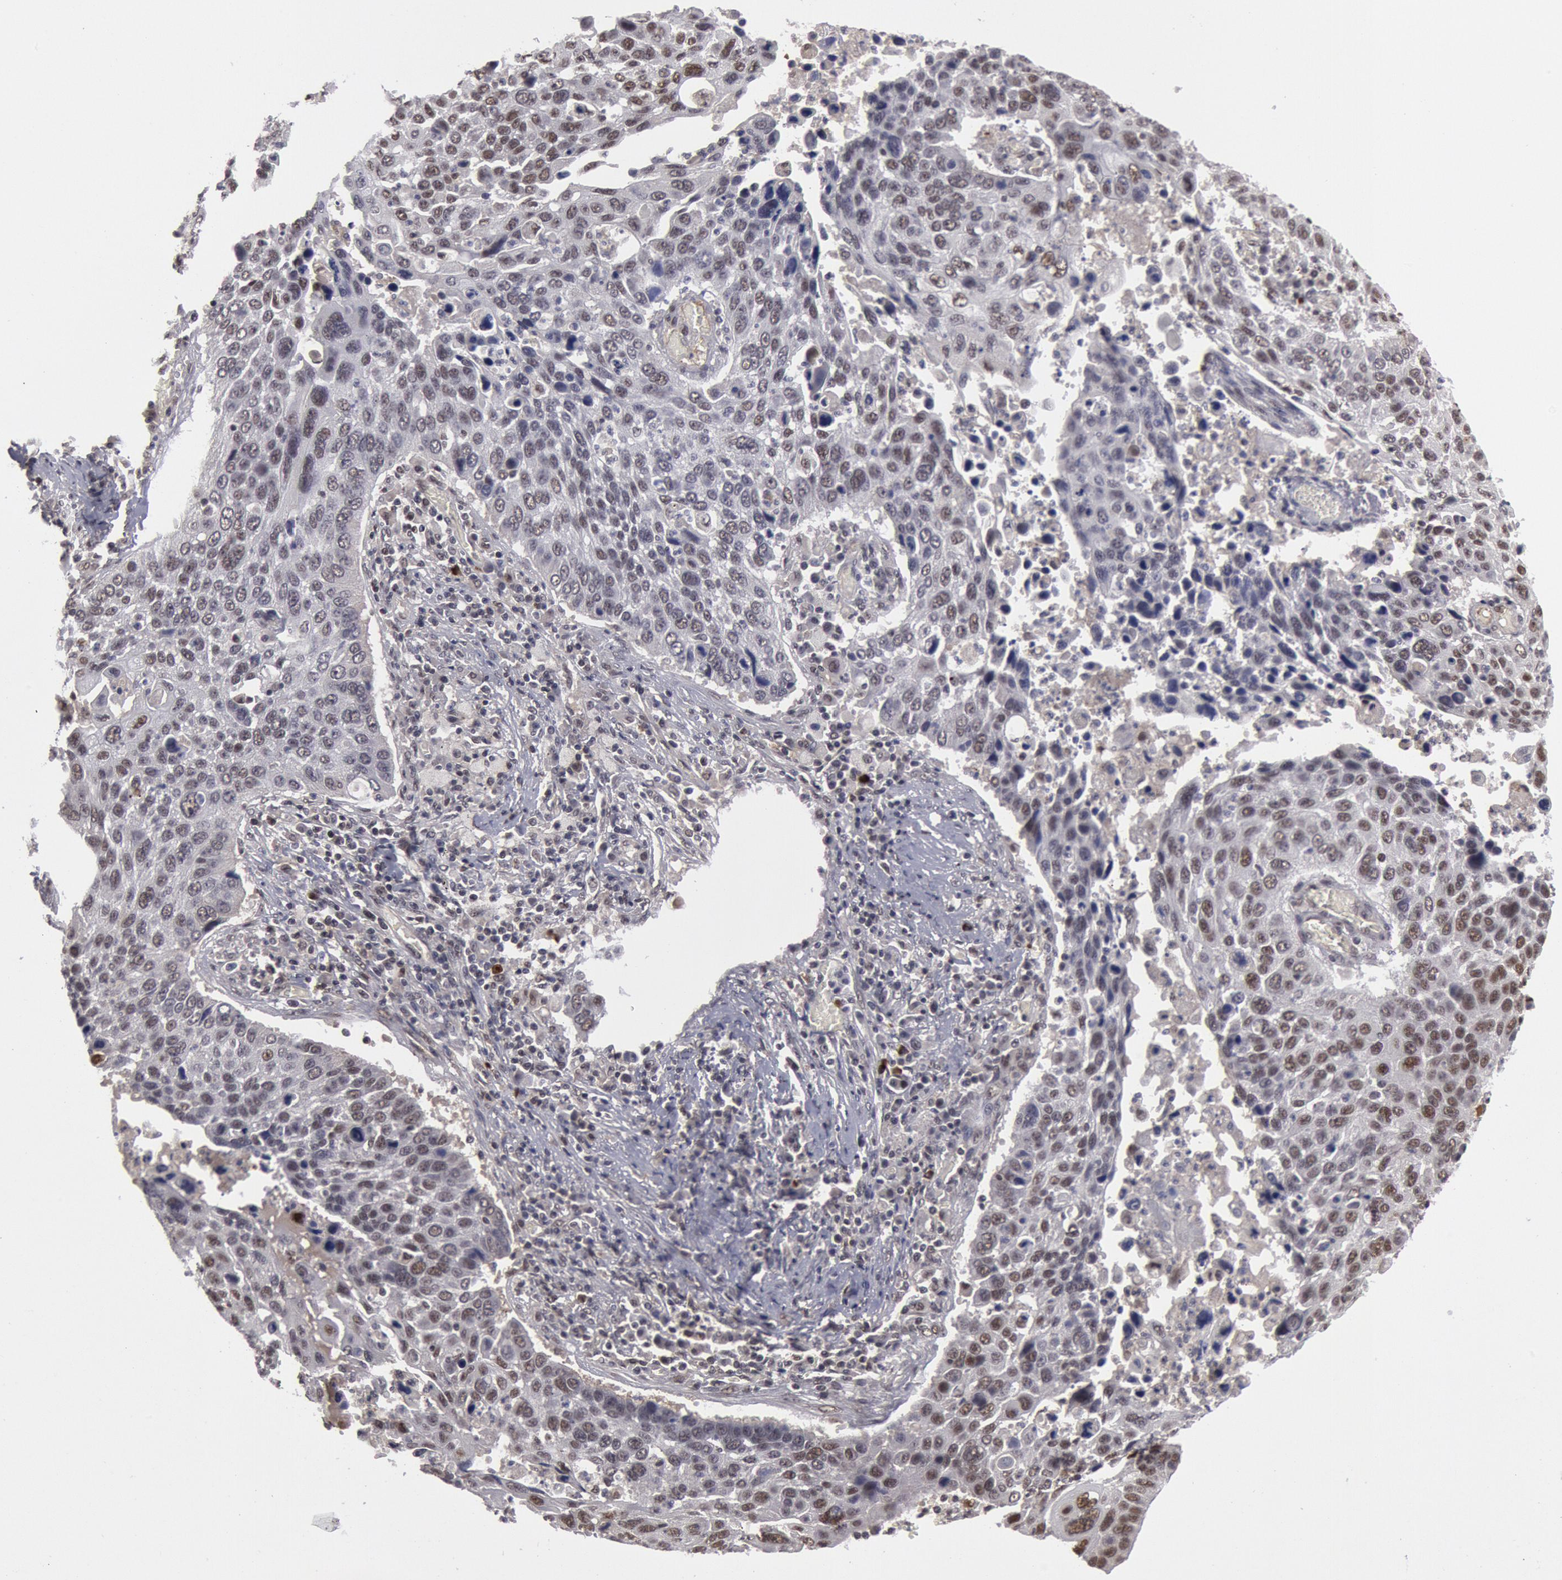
{"staining": {"intensity": "weak", "quantity": "<25%", "location": "nuclear"}, "tissue": "lung cancer", "cell_type": "Tumor cells", "image_type": "cancer", "snomed": [{"axis": "morphology", "description": "Squamous cell carcinoma, NOS"}, {"axis": "topography", "description": "Lung"}], "caption": "DAB (3,3'-diaminobenzidine) immunohistochemical staining of human lung cancer reveals no significant expression in tumor cells.", "gene": "PPP4R3B", "patient": {"sex": "male", "age": 68}}